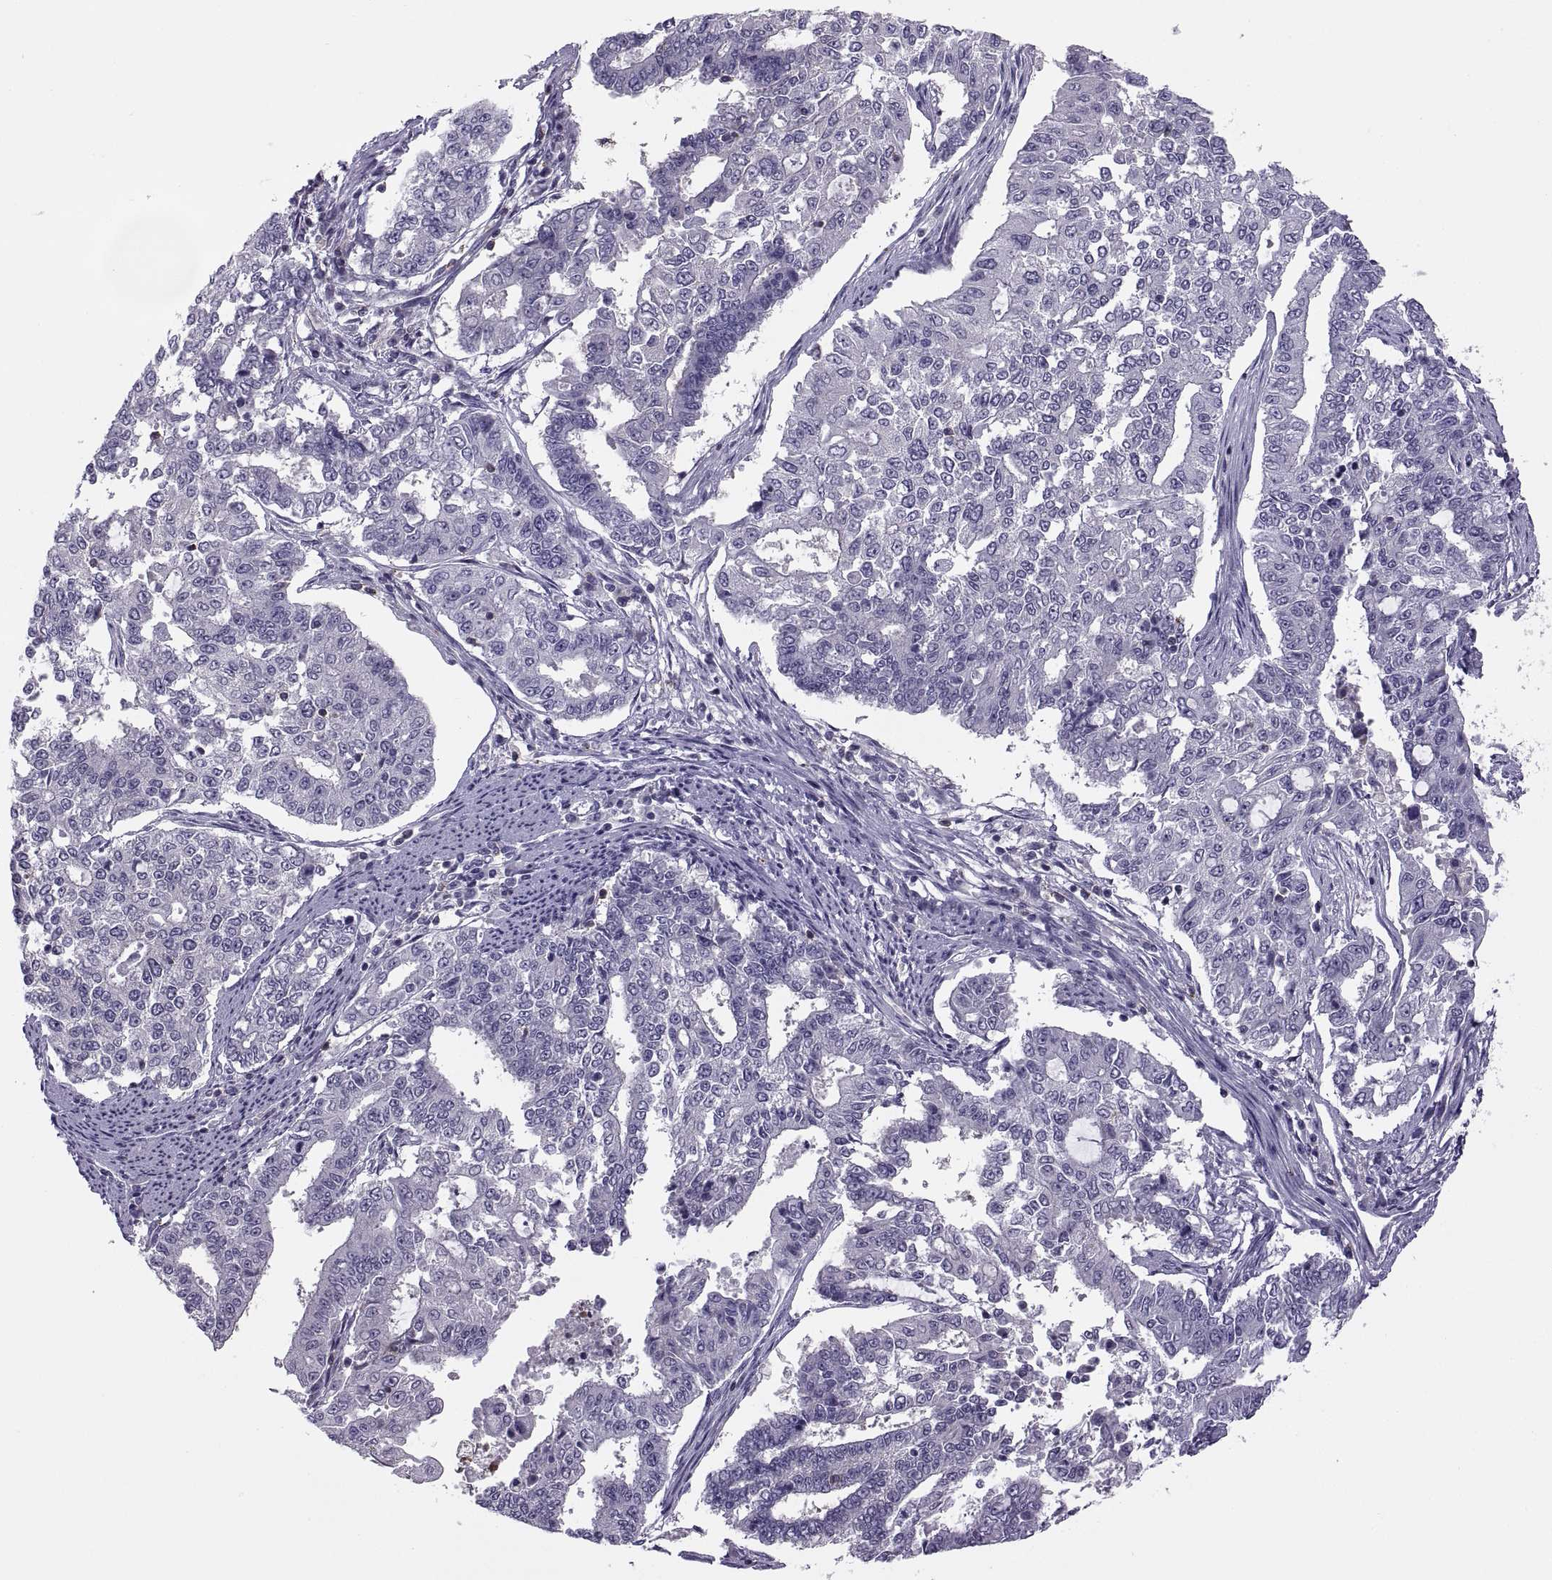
{"staining": {"intensity": "negative", "quantity": "none", "location": "none"}, "tissue": "endometrial cancer", "cell_type": "Tumor cells", "image_type": "cancer", "snomed": [{"axis": "morphology", "description": "Adenocarcinoma, NOS"}, {"axis": "topography", "description": "Uterus"}], "caption": "This is a image of IHC staining of endometrial adenocarcinoma, which shows no positivity in tumor cells.", "gene": "TTC21A", "patient": {"sex": "female", "age": 59}}